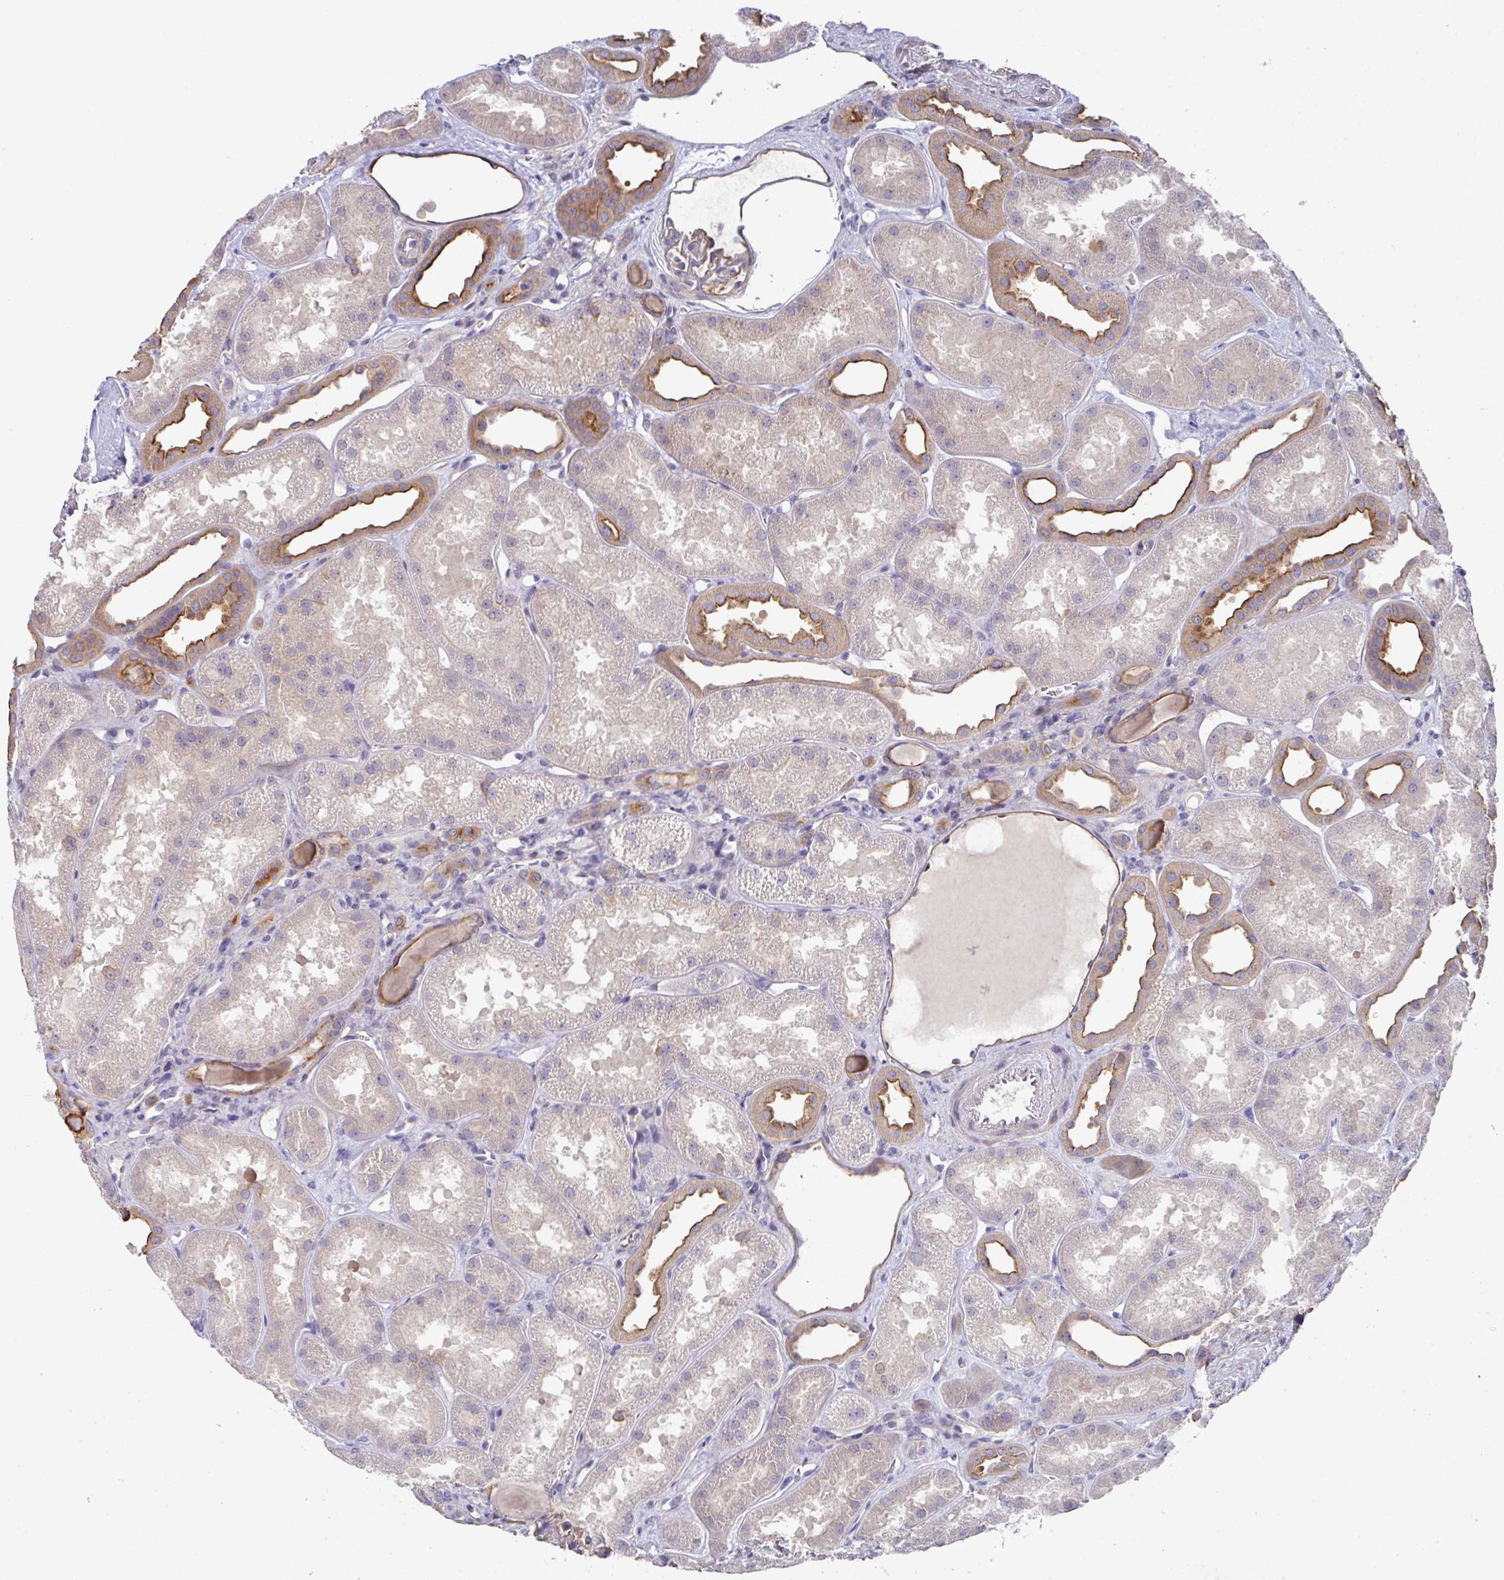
{"staining": {"intensity": "negative", "quantity": "none", "location": "none"}, "tissue": "kidney", "cell_type": "Cells in glomeruli", "image_type": "normal", "snomed": [{"axis": "morphology", "description": "Normal tissue, NOS"}, {"axis": "topography", "description": "Kidney"}], "caption": "Cells in glomeruli show no significant protein positivity in normal kidney. (DAB (3,3'-diaminobenzidine) immunohistochemistry, high magnification).", "gene": "PRR5", "patient": {"sex": "male", "age": 61}}